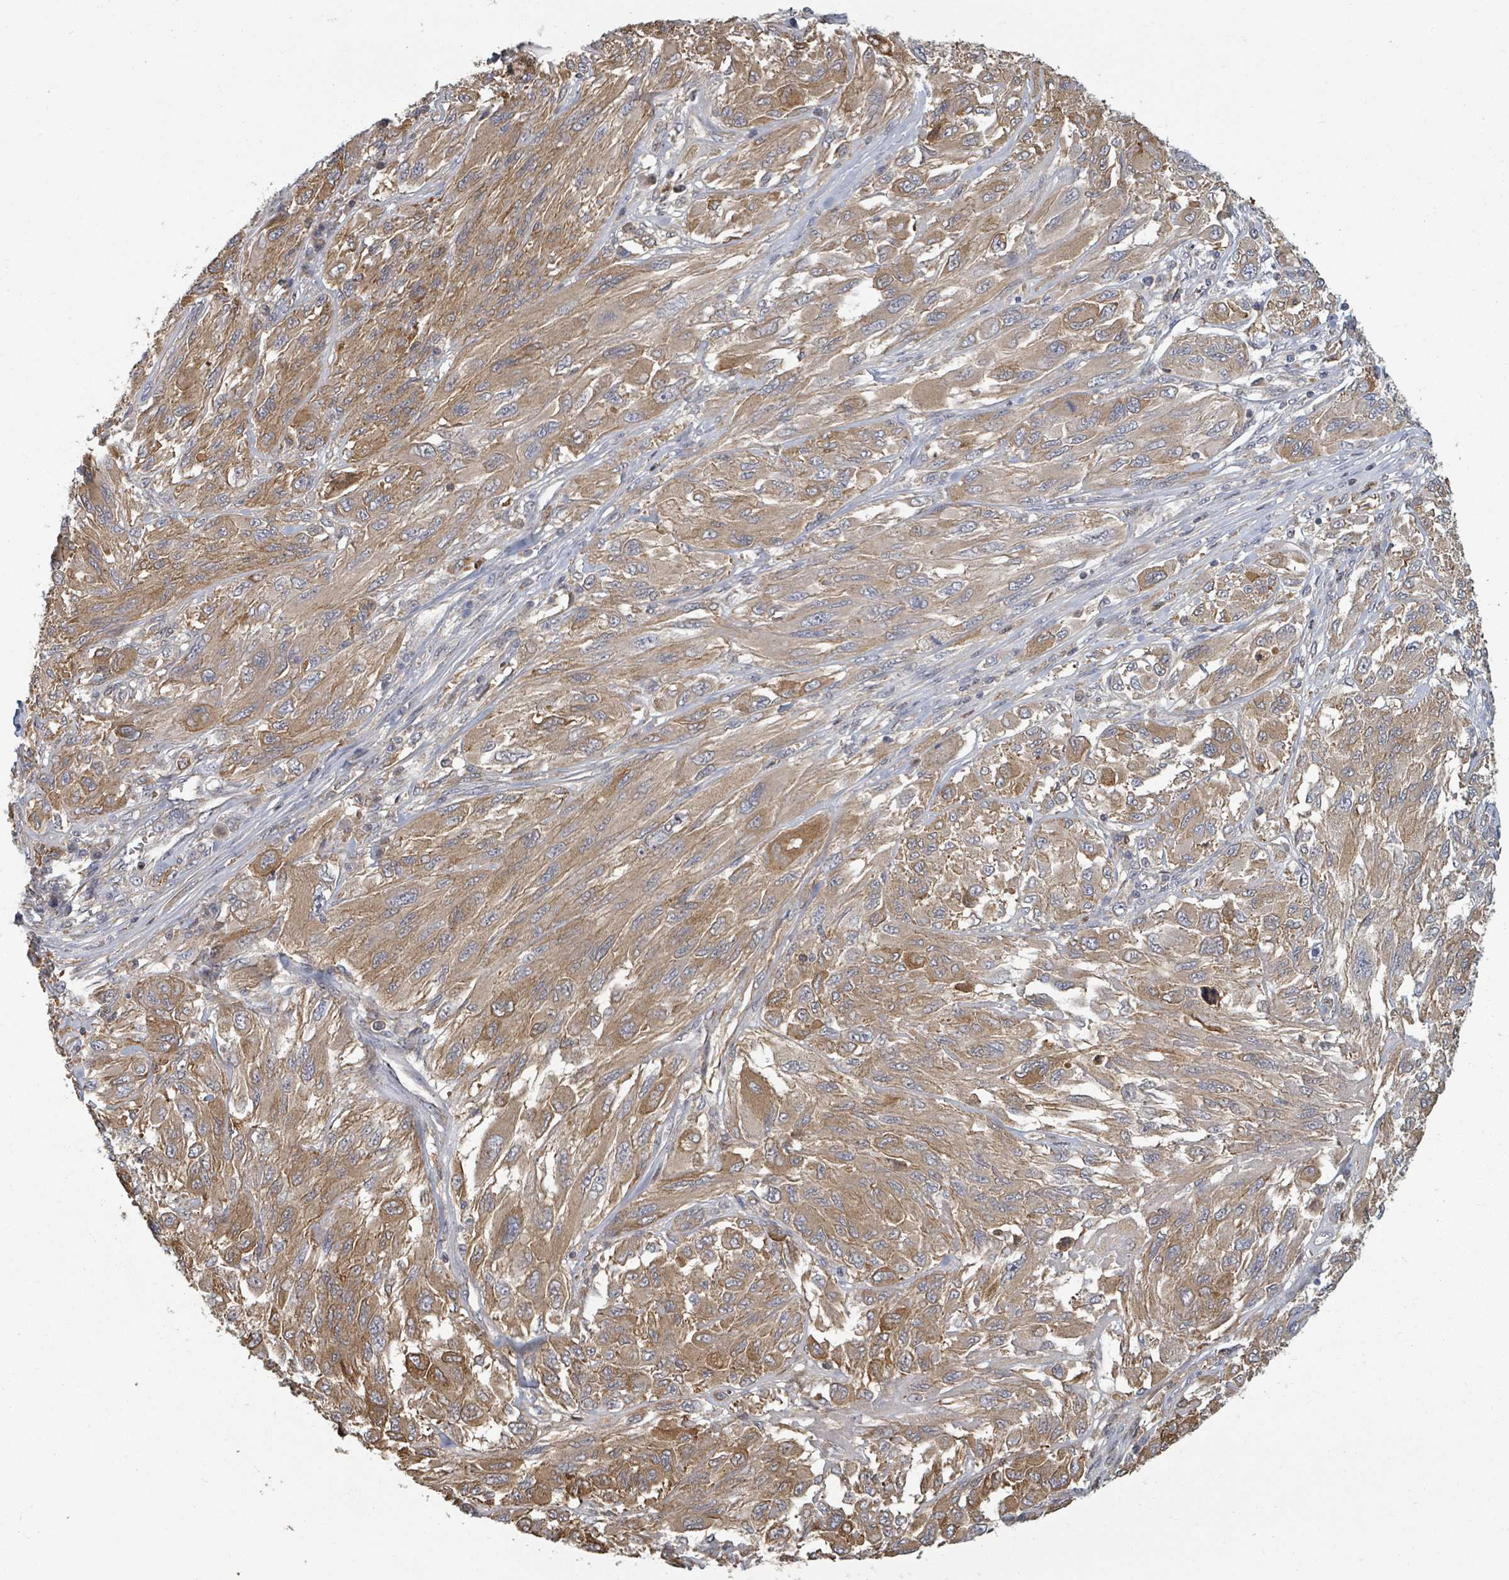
{"staining": {"intensity": "moderate", "quantity": ">75%", "location": "cytoplasmic/membranous"}, "tissue": "melanoma", "cell_type": "Tumor cells", "image_type": "cancer", "snomed": [{"axis": "morphology", "description": "Malignant melanoma, NOS"}, {"axis": "topography", "description": "Skin"}], "caption": "Malignant melanoma stained with IHC reveals moderate cytoplasmic/membranous positivity in approximately >75% of tumor cells.", "gene": "GABBR1", "patient": {"sex": "female", "age": 91}}